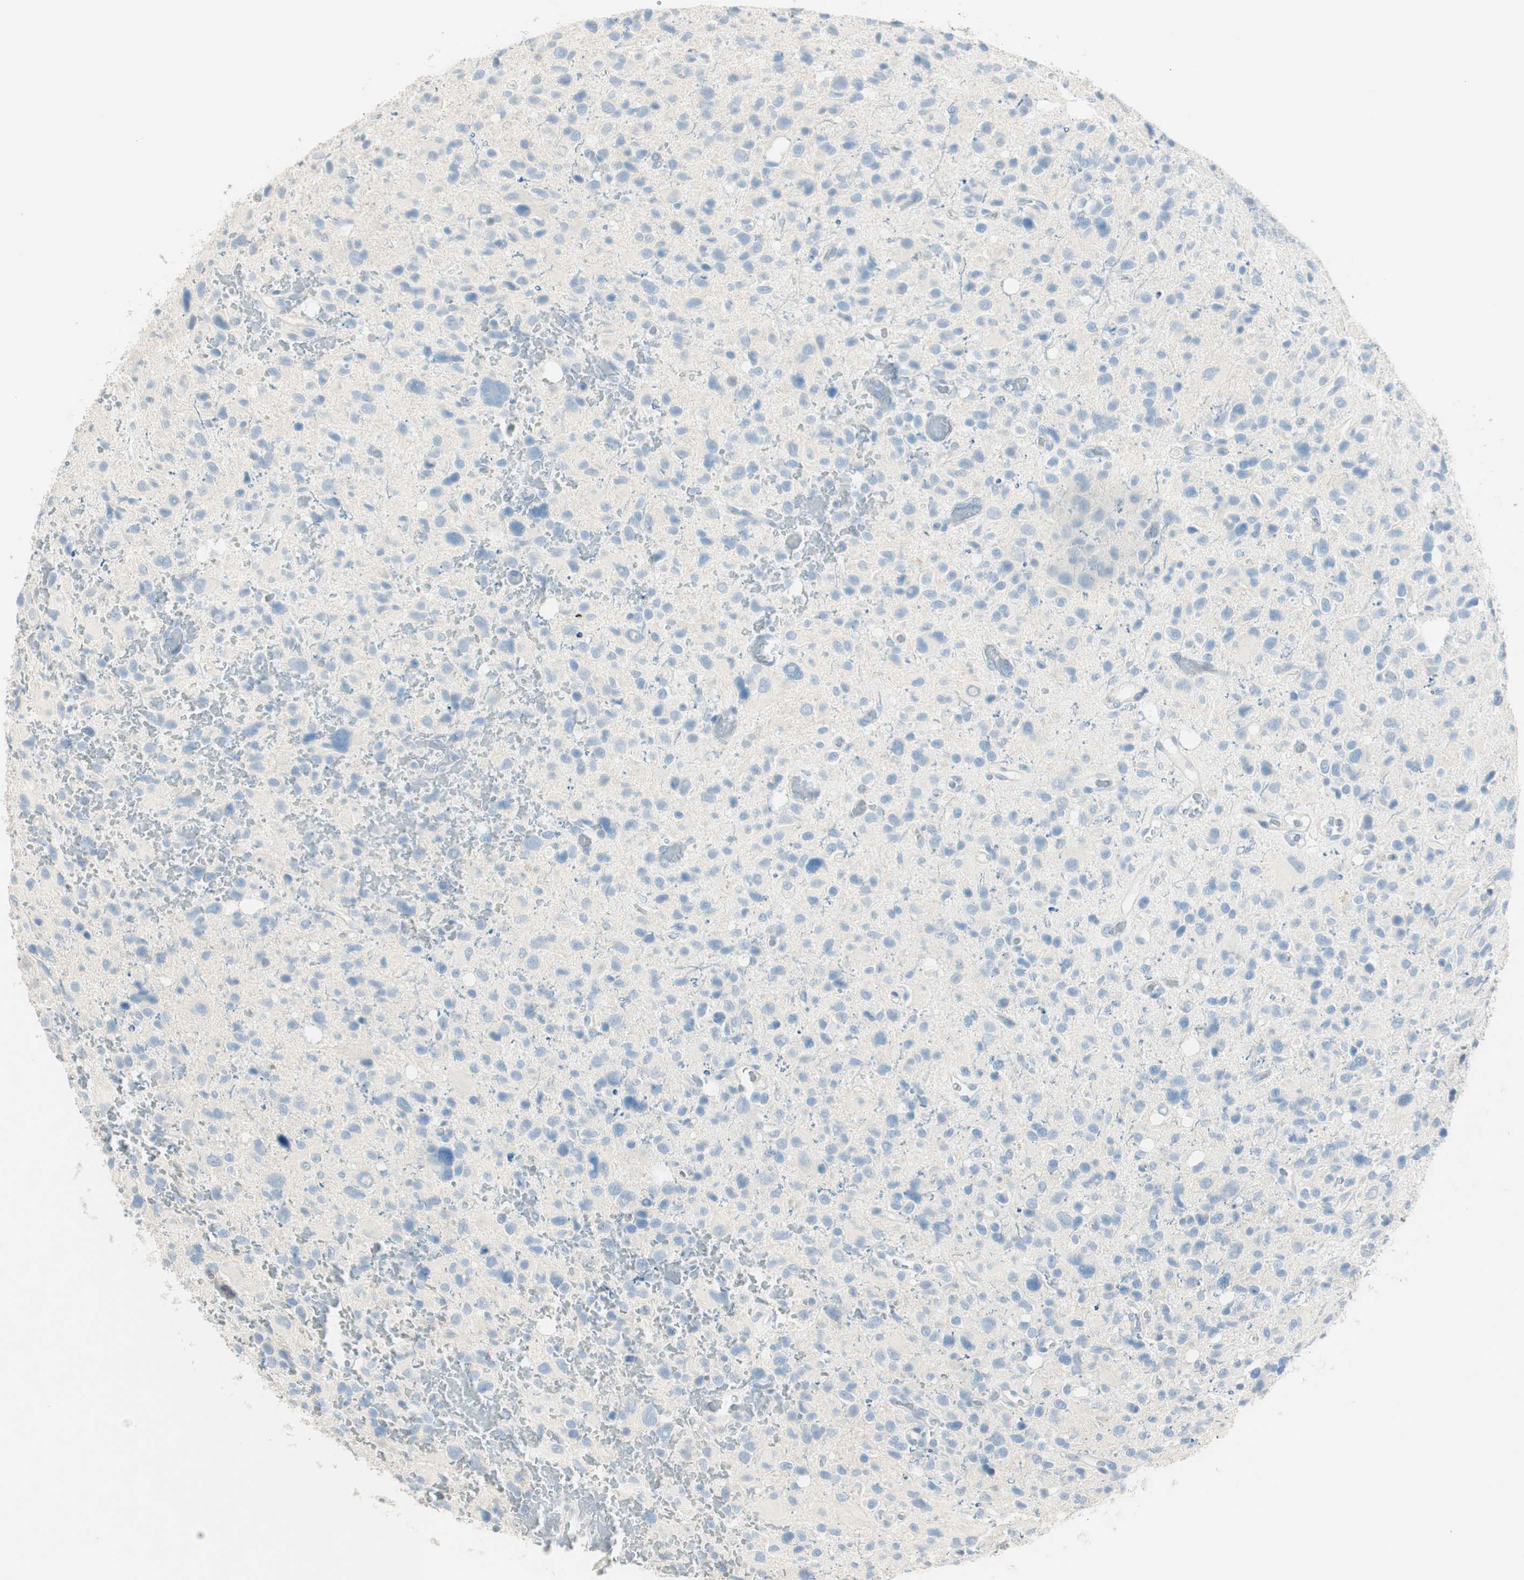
{"staining": {"intensity": "negative", "quantity": "none", "location": "none"}, "tissue": "glioma", "cell_type": "Tumor cells", "image_type": "cancer", "snomed": [{"axis": "morphology", "description": "Glioma, malignant, High grade"}, {"axis": "topography", "description": "Brain"}], "caption": "There is no significant staining in tumor cells of high-grade glioma (malignant). Brightfield microscopy of immunohistochemistry (IHC) stained with DAB (3,3'-diaminobenzidine) (brown) and hematoxylin (blue), captured at high magnification.", "gene": "HPGD", "patient": {"sex": "male", "age": 48}}